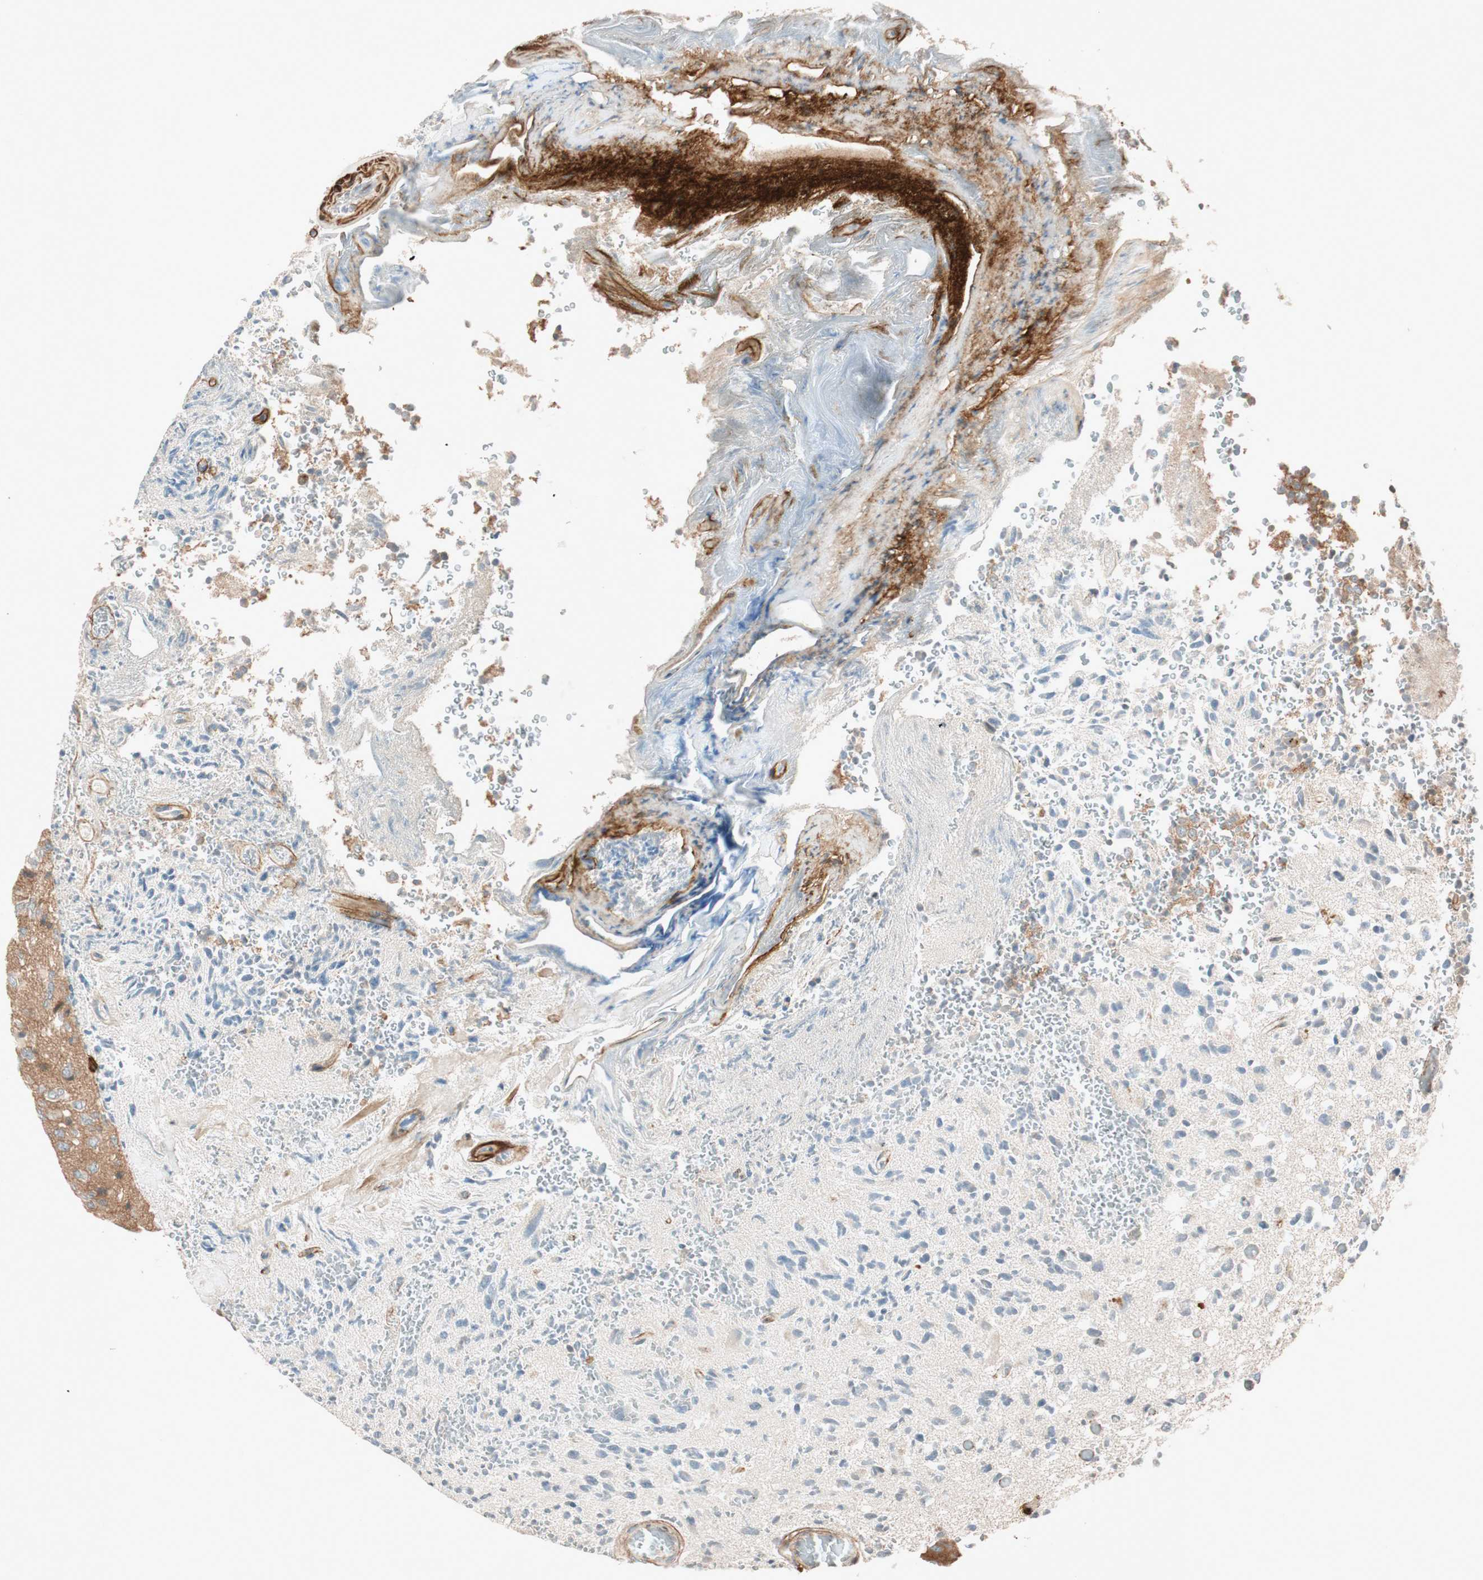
{"staining": {"intensity": "moderate", "quantity": "25%-75%", "location": "cytoplasmic/membranous"}, "tissue": "glioma", "cell_type": "Tumor cells", "image_type": "cancer", "snomed": [{"axis": "morphology", "description": "Glioma, malignant, High grade"}, {"axis": "topography", "description": "pancreas cauda"}], "caption": "About 25%-75% of tumor cells in glioma exhibit moderate cytoplasmic/membranous protein staining as visualized by brown immunohistochemical staining.", "gene": "EPHA6", "patient": {"sex": "male", "age": 60}}